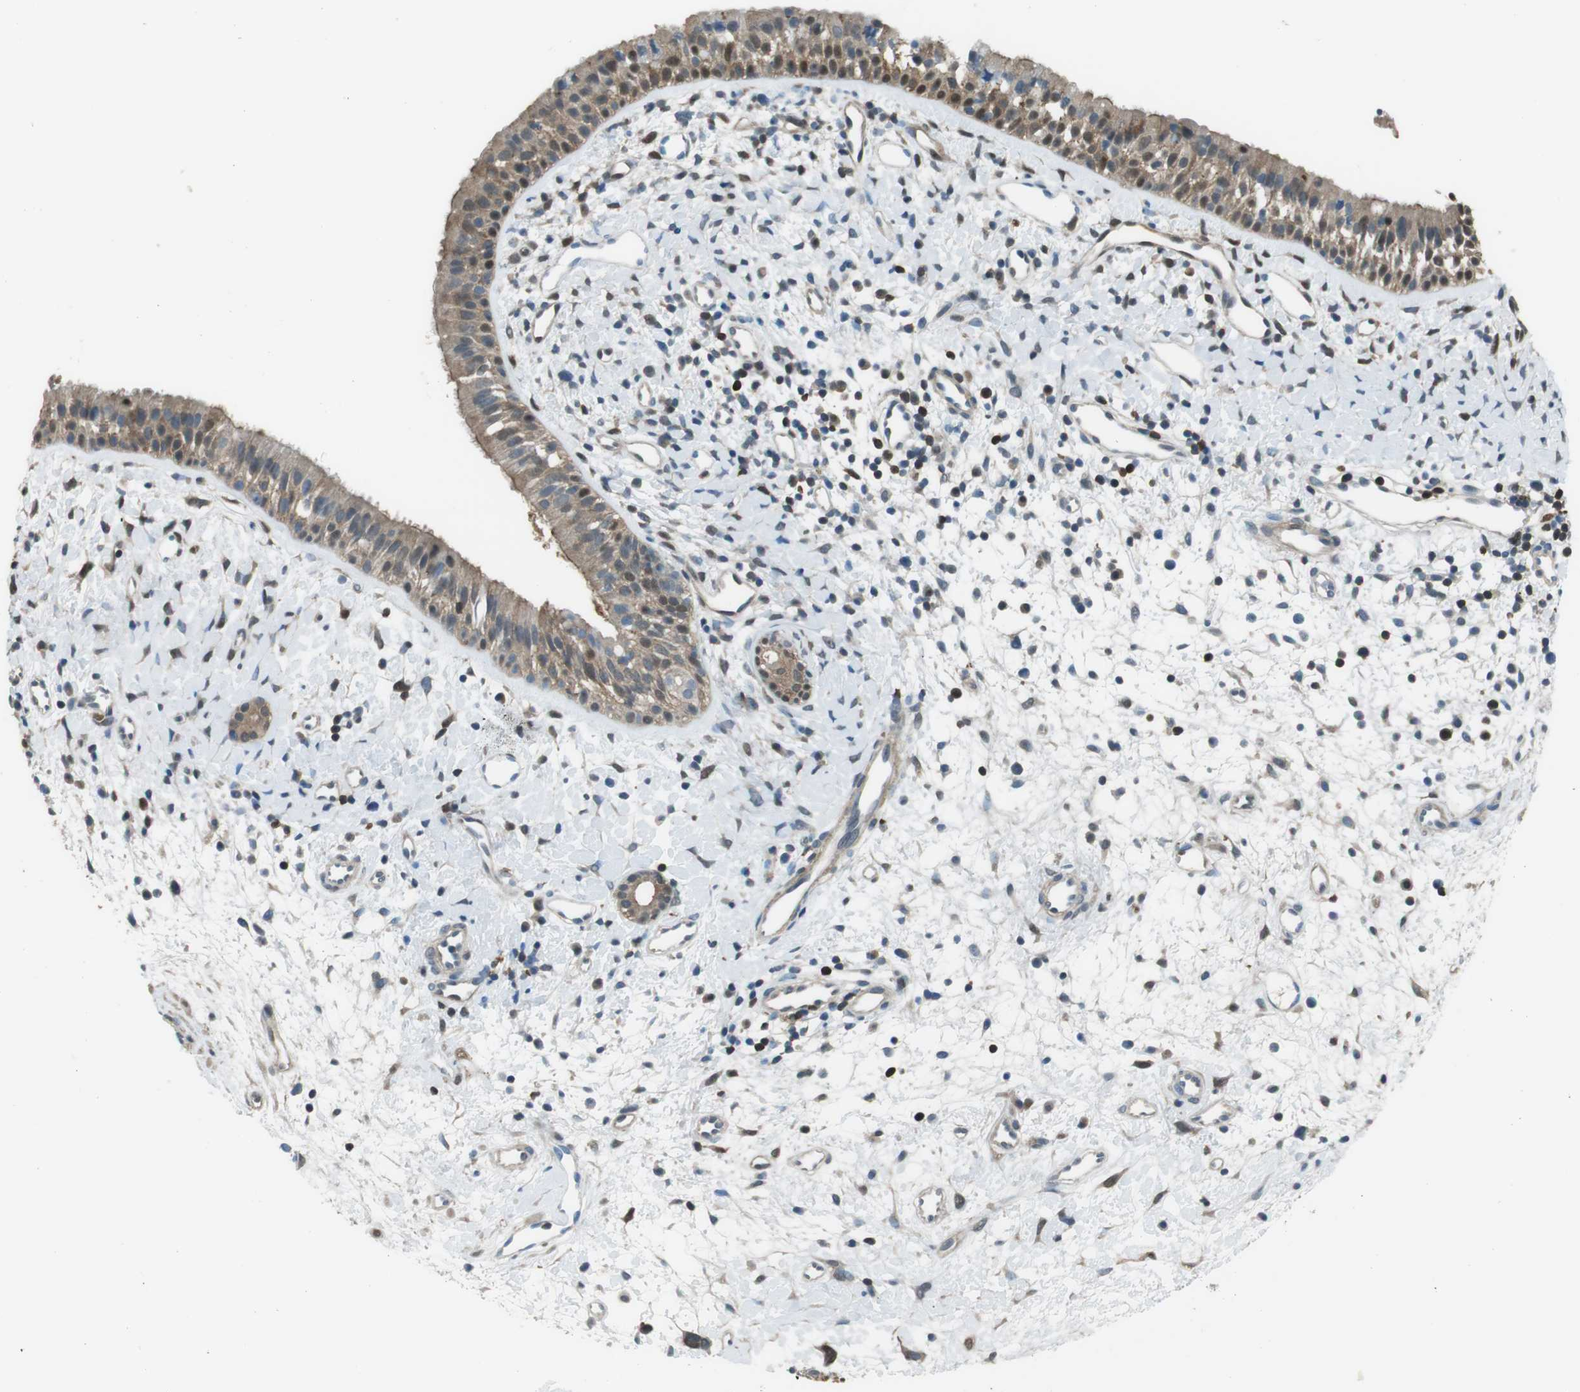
{"staining": {"intensity": "moderate", "quantity": ">75%", "location": "cytoplasmic/membranous"}, "tissue": "nasopharynx", "cell_type": "Respiratory epithelial cells", "image_type": "normal", "snomed": [{"axis": "morphology", "description": "Normal tissue, NOS"}, {"axis": "topography", "description": "Nasopharynx"}], "caption": "High-power microscopy captured an IHC histopathology image of benign nasopharynx, revealing moderate cytoplasmic/membranous expression in about >75% of respiratory epithelial cells. (Brightfield microscopy of DAB IHC at high magnification).", "gene": "TWSG1", "patient": {"sex": "male", "age": 22}}